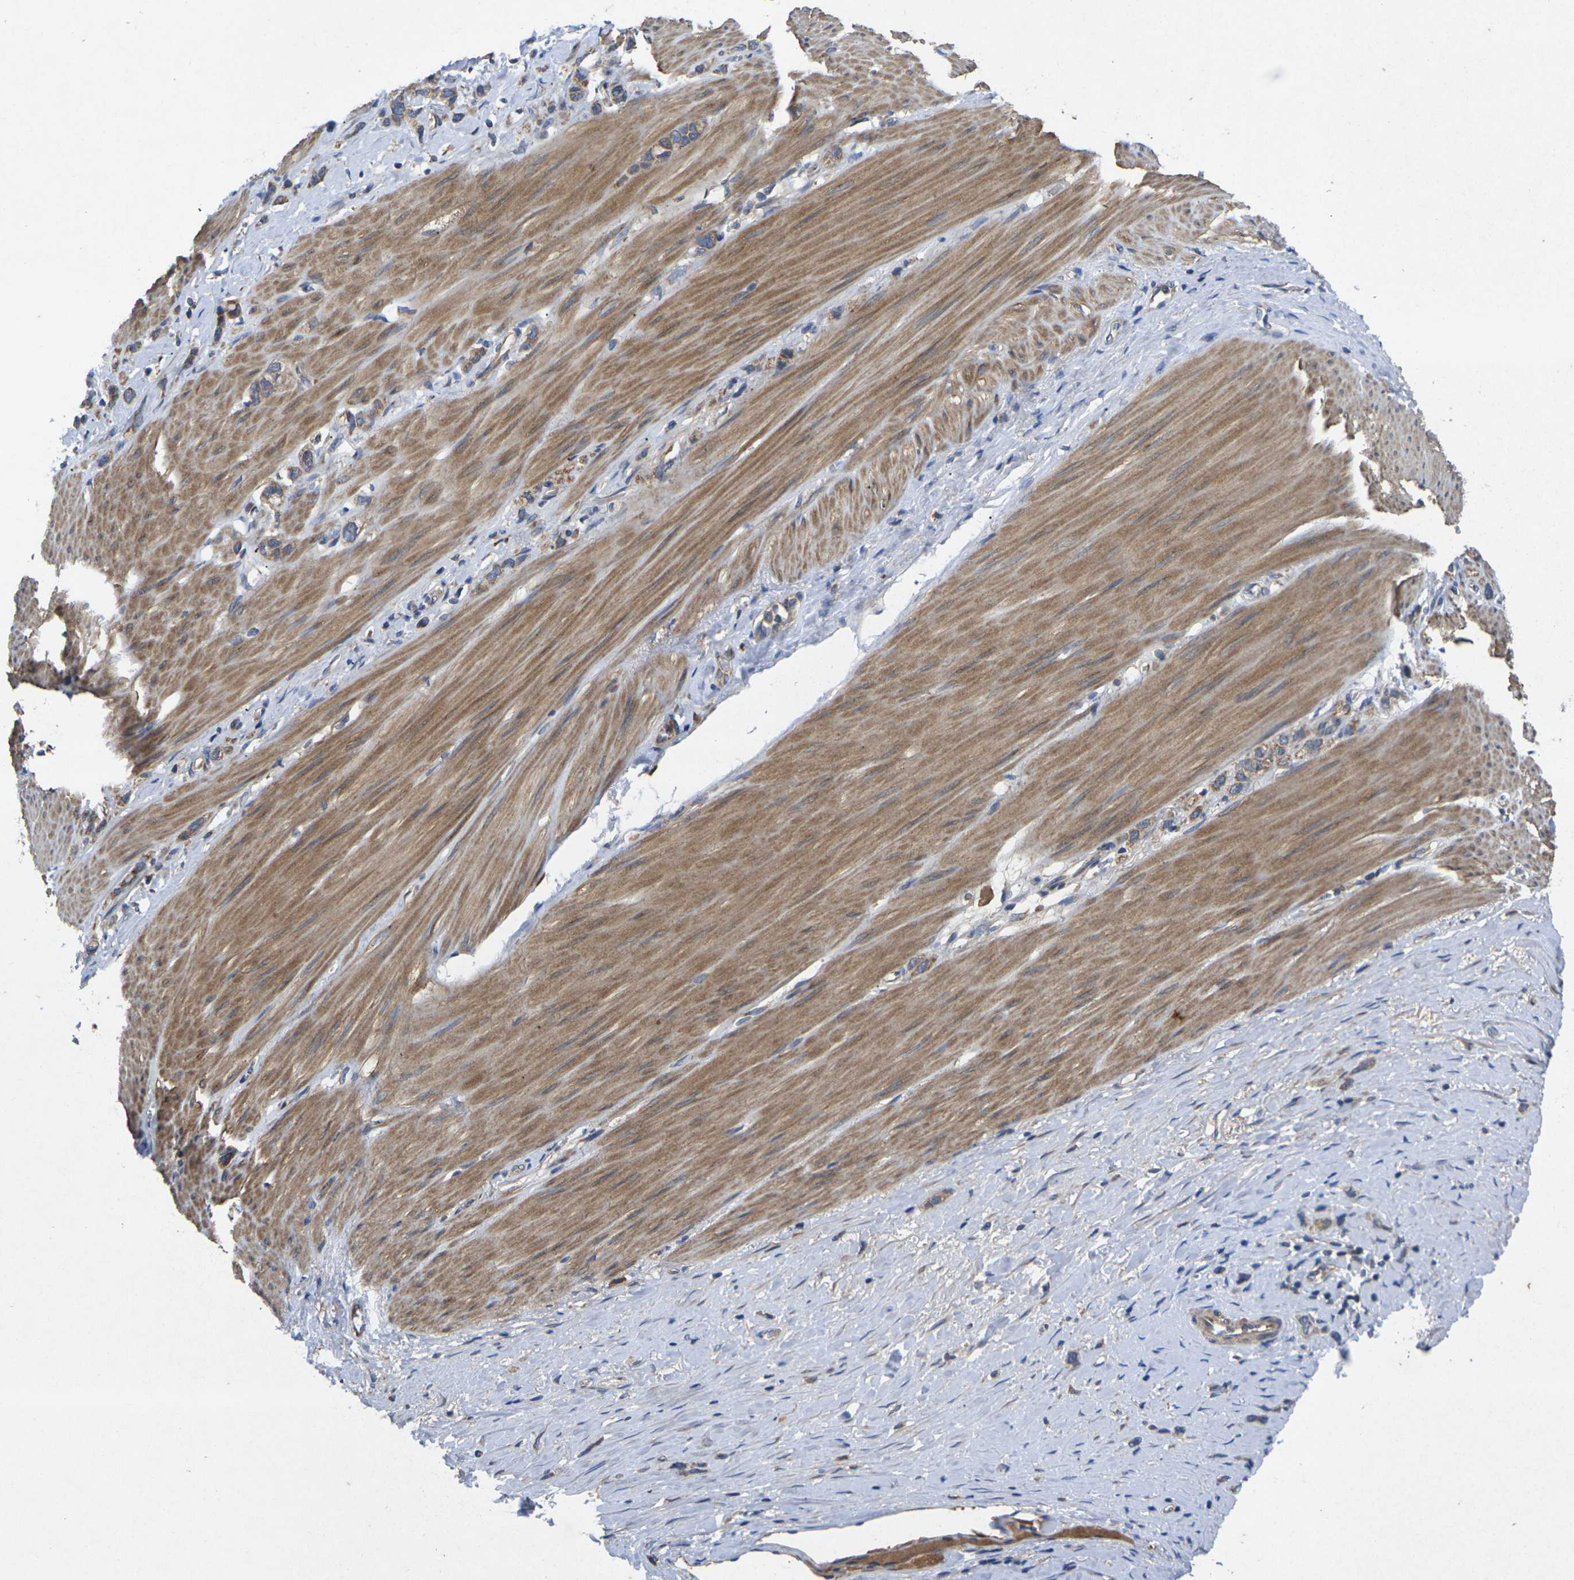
{"staining": {"intensity": "moderate", "quantity": "25%-75%", "location": "cytoplasmic/membranous"}, "tissue": "stomach cancer", "cell_type": "Tumor cells", "image_type": "cancer", "snomed": [{"axis": "morphology", "description": "Normal tissue, NOS"}, {"axis": "morphology", "description": "Adenocarcinoma, NOS"}, {"axis": "morphology", "description": "Adenocarcinoma, High grade"}, {"axis": "topography", "description": "Stomach, upper"}, {"axis": "topography", "description": "Stomach"}], "caption": "IHC photomicrograph of neoplastic tissue: stomach cancer (adenocarcinoma (high-grade)) stained using immunohistochemistry demonstrates medium levels of moderate protein expression localized specifically in the cytoplasmic/membranous of tumor cells, appearing as a cytoplasmic/membranous brown color.", "gene": "KIF1B", "patient": {"sex": "female", "age": 65}}